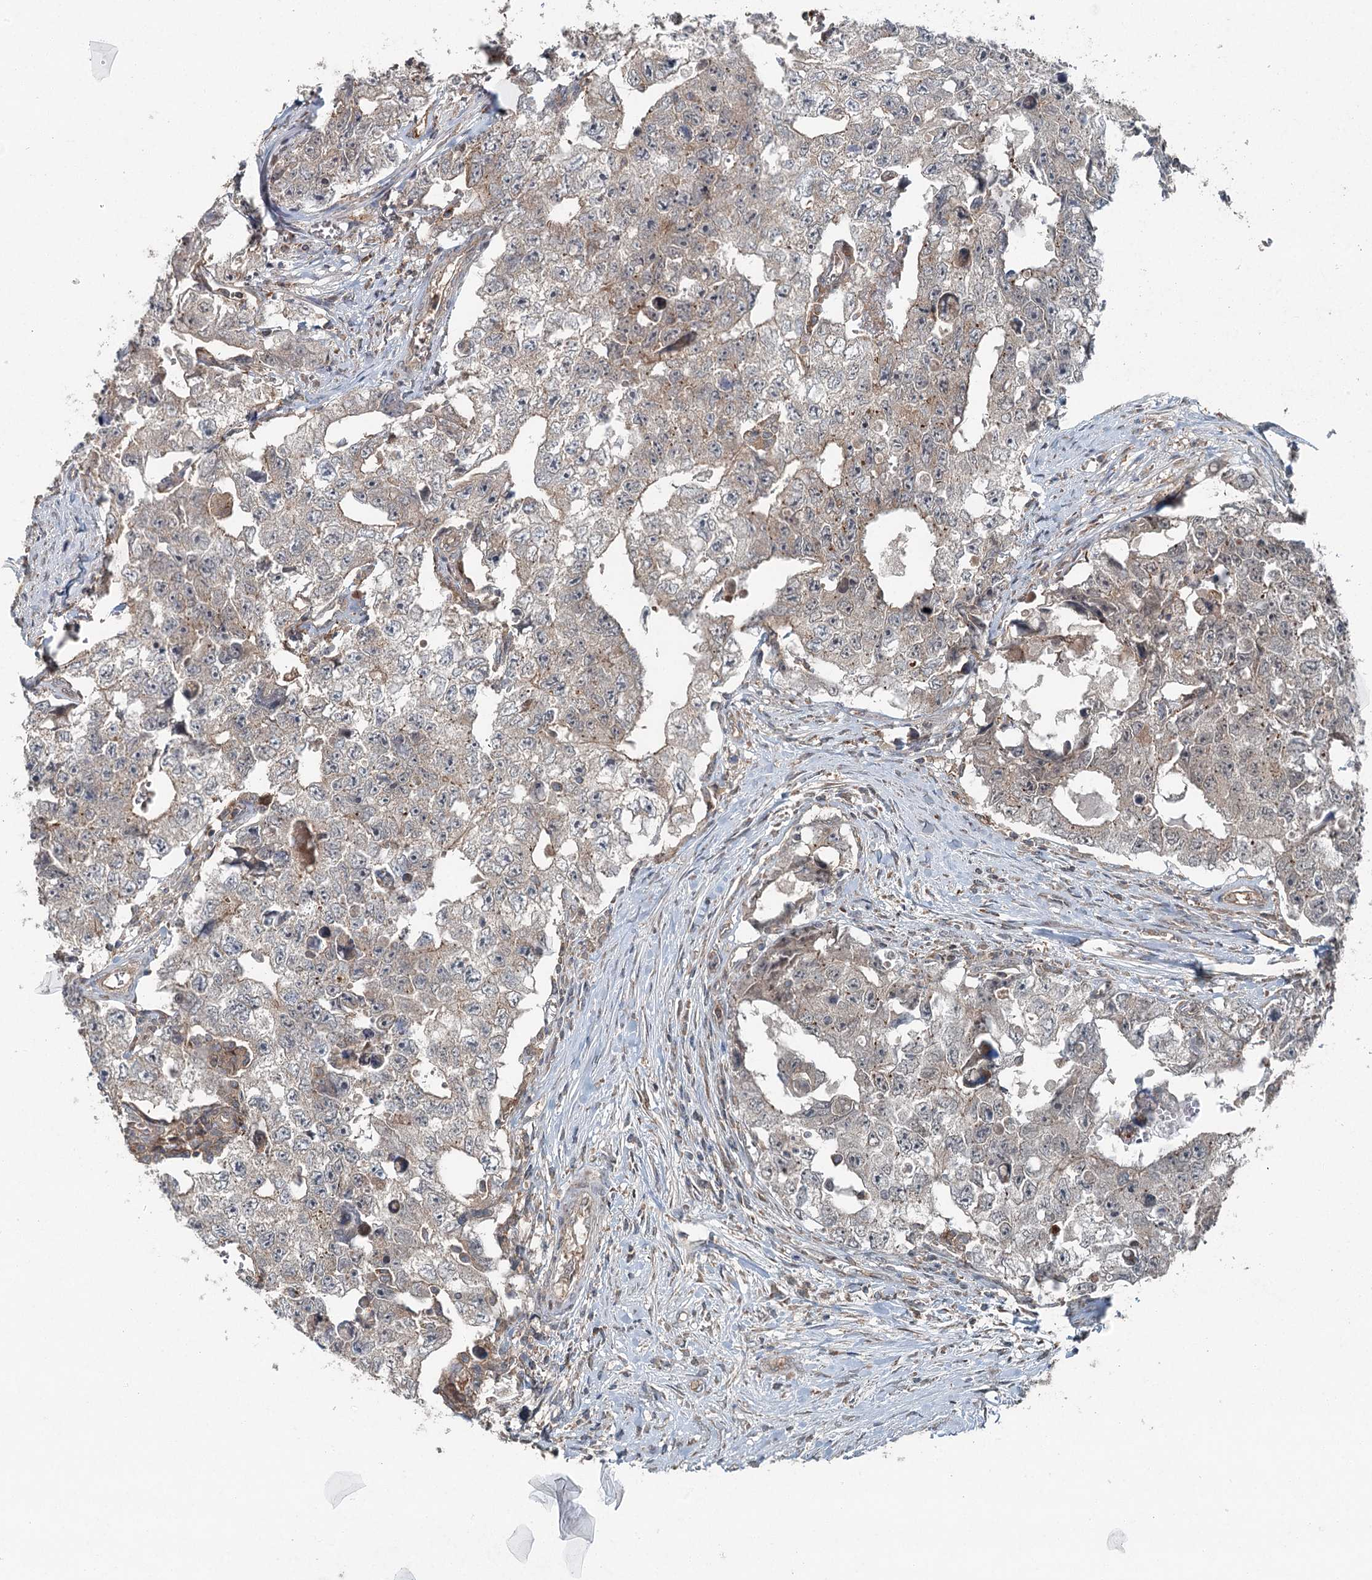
{"staining": {"intensity": "weak", "quantity": "<25%", "location": "cytoplasmic/membranous"}, "tissue": "testis cancer", "cell_type": "Tumor cells", "image_type": "cancer", "snomed": [{"axis": "morphology", "description": "Carcinoma, Embryonal, NOS"}, {"axis": "topography", "description": "Testis"}], "caption": "IHC histopathology image of embryonal carcinoma (testis) stained for a protein (brown), which displays no staining in tumor cells. Nuclei are stained in blue.", "gene": "SKIC3", "patient": {"sex": "male", "age": 17}}